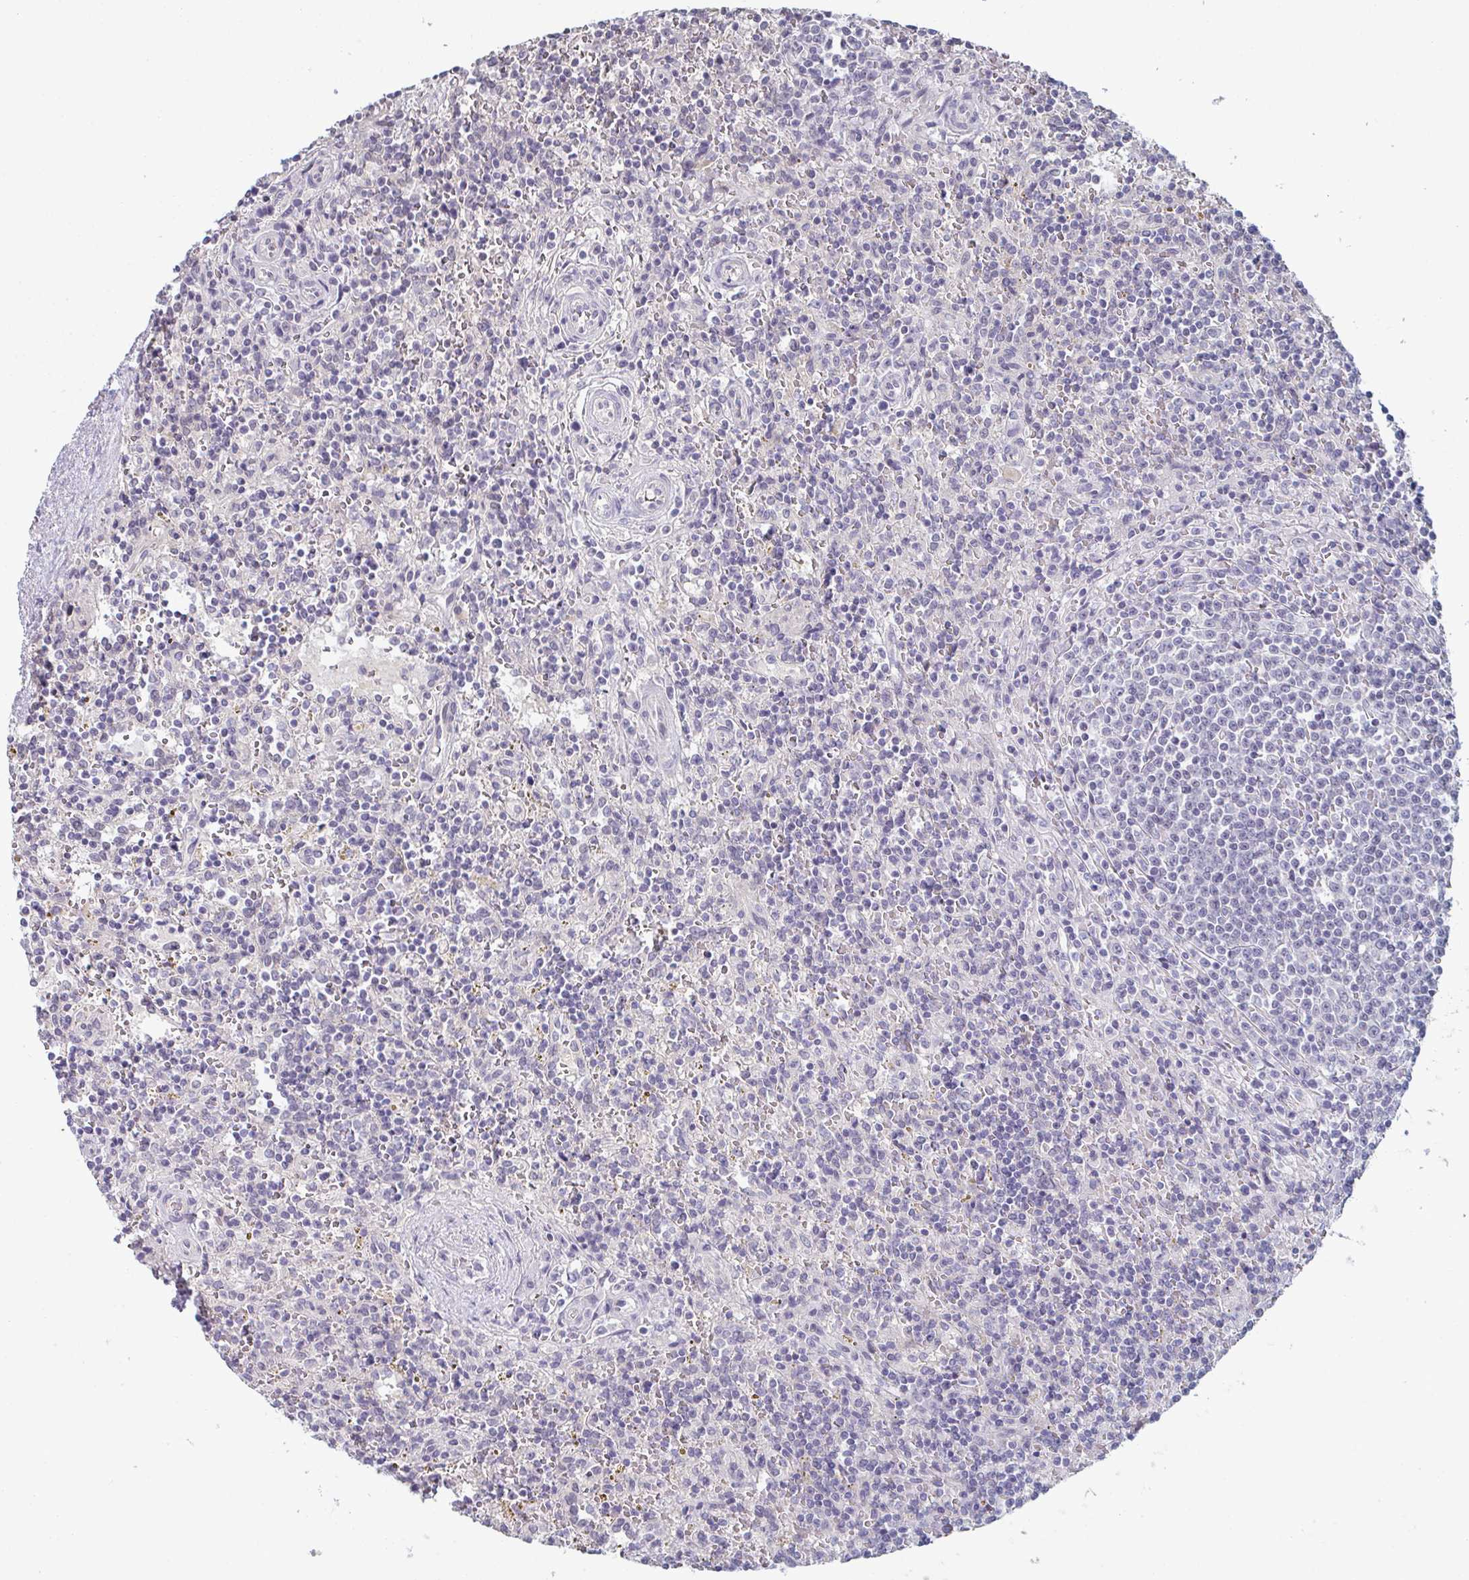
{"staining": {"intensity": "negative", "quantity": "none", "location": "none"}, "tissue": "lymphoma", "cell_type": "Tumor cells", "image_type": "cancer", "snomed": [{"axis": "morphology", "description": "Malignant lymphoma, non-Hodgkin's type, Low grade"}, {"axis": "topography", "description": "Spleen"}], "caption": "Histopathology image shows no protein staining in tumor cells of malignant lymphoma, non-Hodgkin's type (low-grade) tissue. (DAB (3,3'-diaminobenzidine) immunohistochemistry visualized using brightfield microscopy, high magnification).", "gene": "ZNF214", "patient": {"sex": "male", "age": 67}}